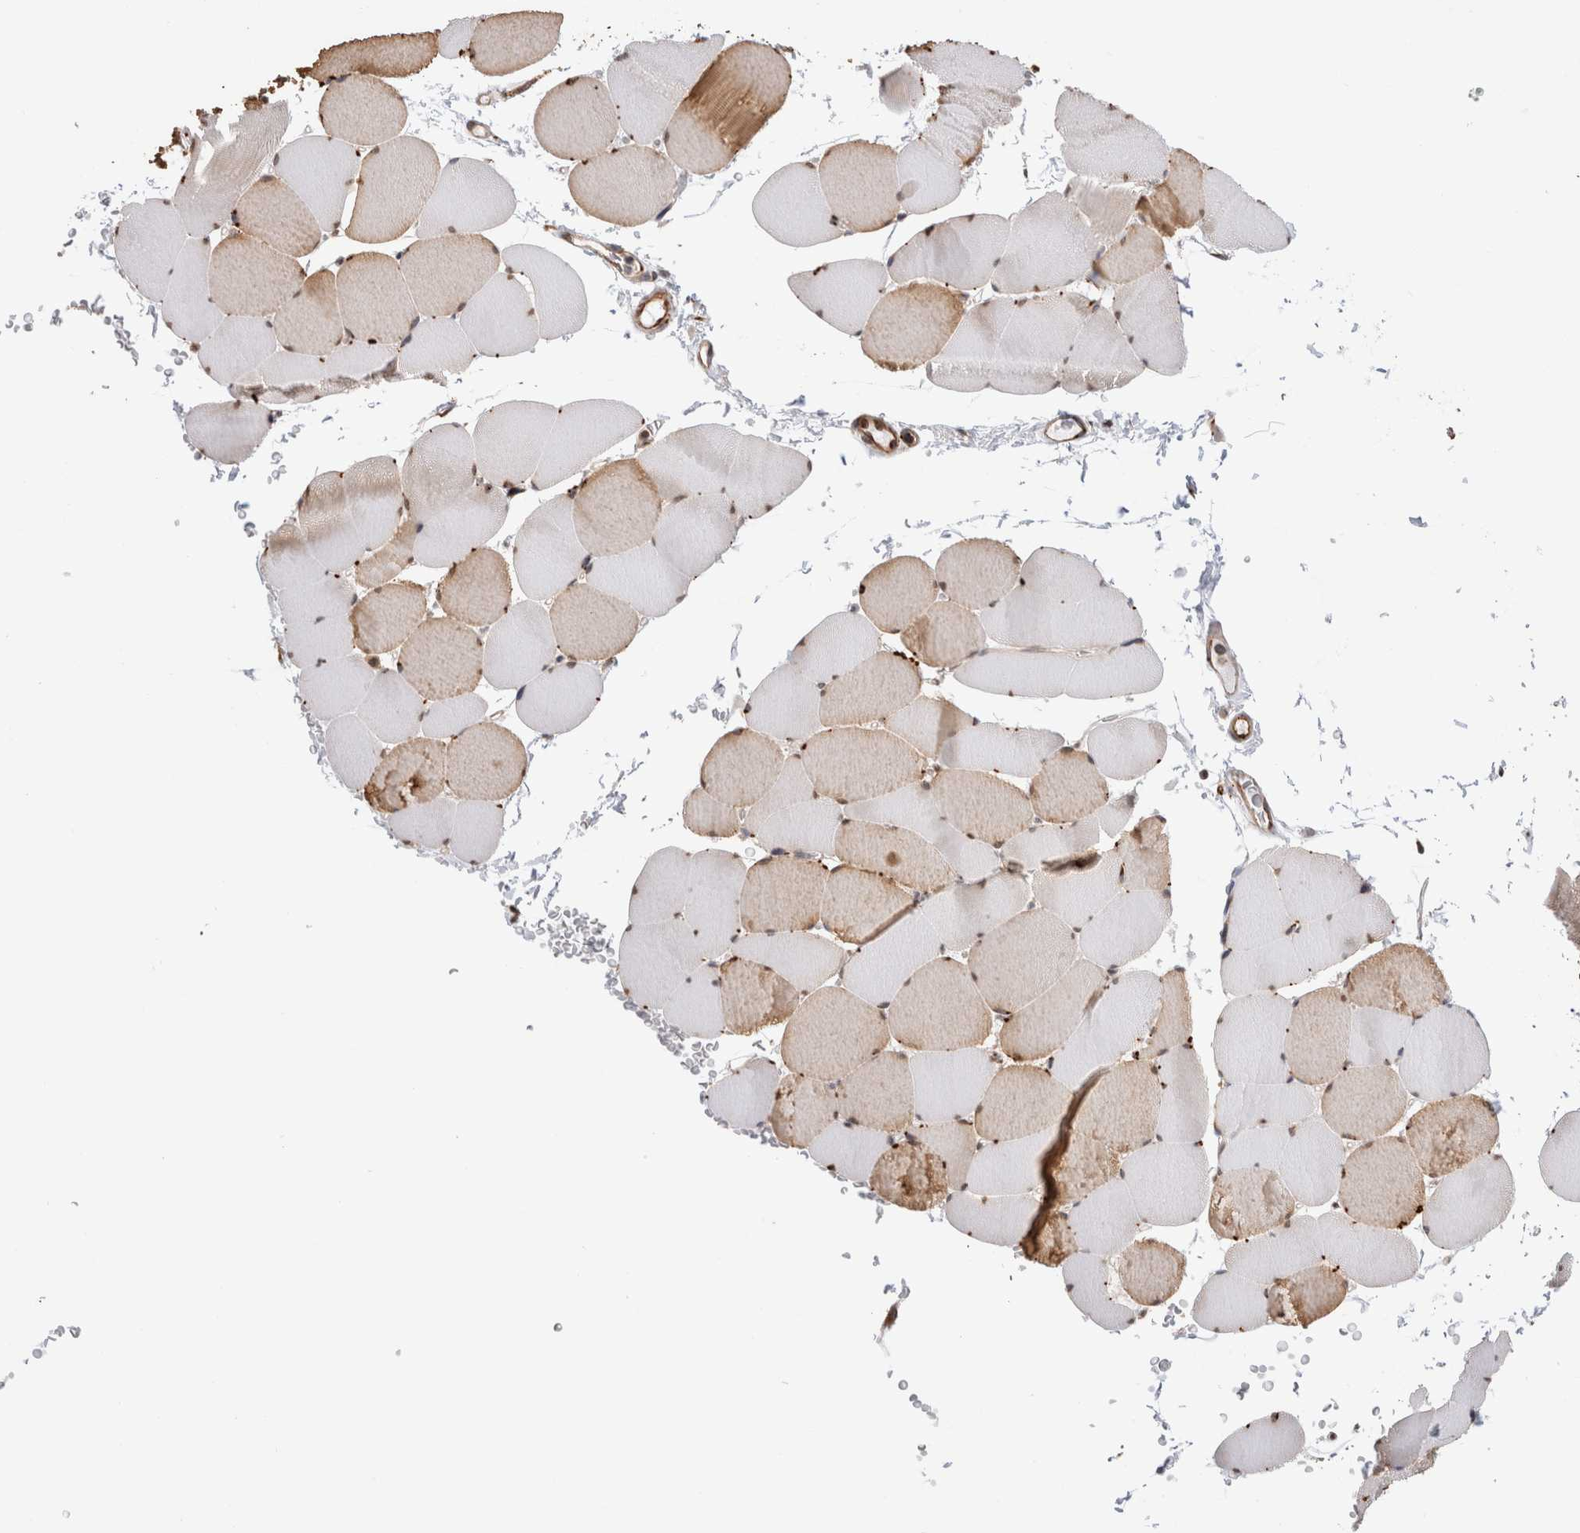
{"staining": {"intensity": "moderate", "quantity": "25%-75%", "location": "cytoplasmic/membranous,nuclear"}, "tissue": "skeletal muscle", "cell_type": "Myocytes", "image_type": "normal", "snomed": [{"axis": "morphology", "description": "Normal tissue, NOS"}, {"axis": "topography", "description": "Skeletal muscle"}], "caption": "Brown immunohistochemical staining in normal skeletal muscle reveals moderate cytoplasmic/membranous,nuclear staining in approximately 25%-75% of myocytes. The staining is performed using DAB brown chromogen to label protein expression. The nuclei are counter-stained blue using hematoxylin.", "gene": "ACTL9", "patient": {"sex": "male", "age": 62}}